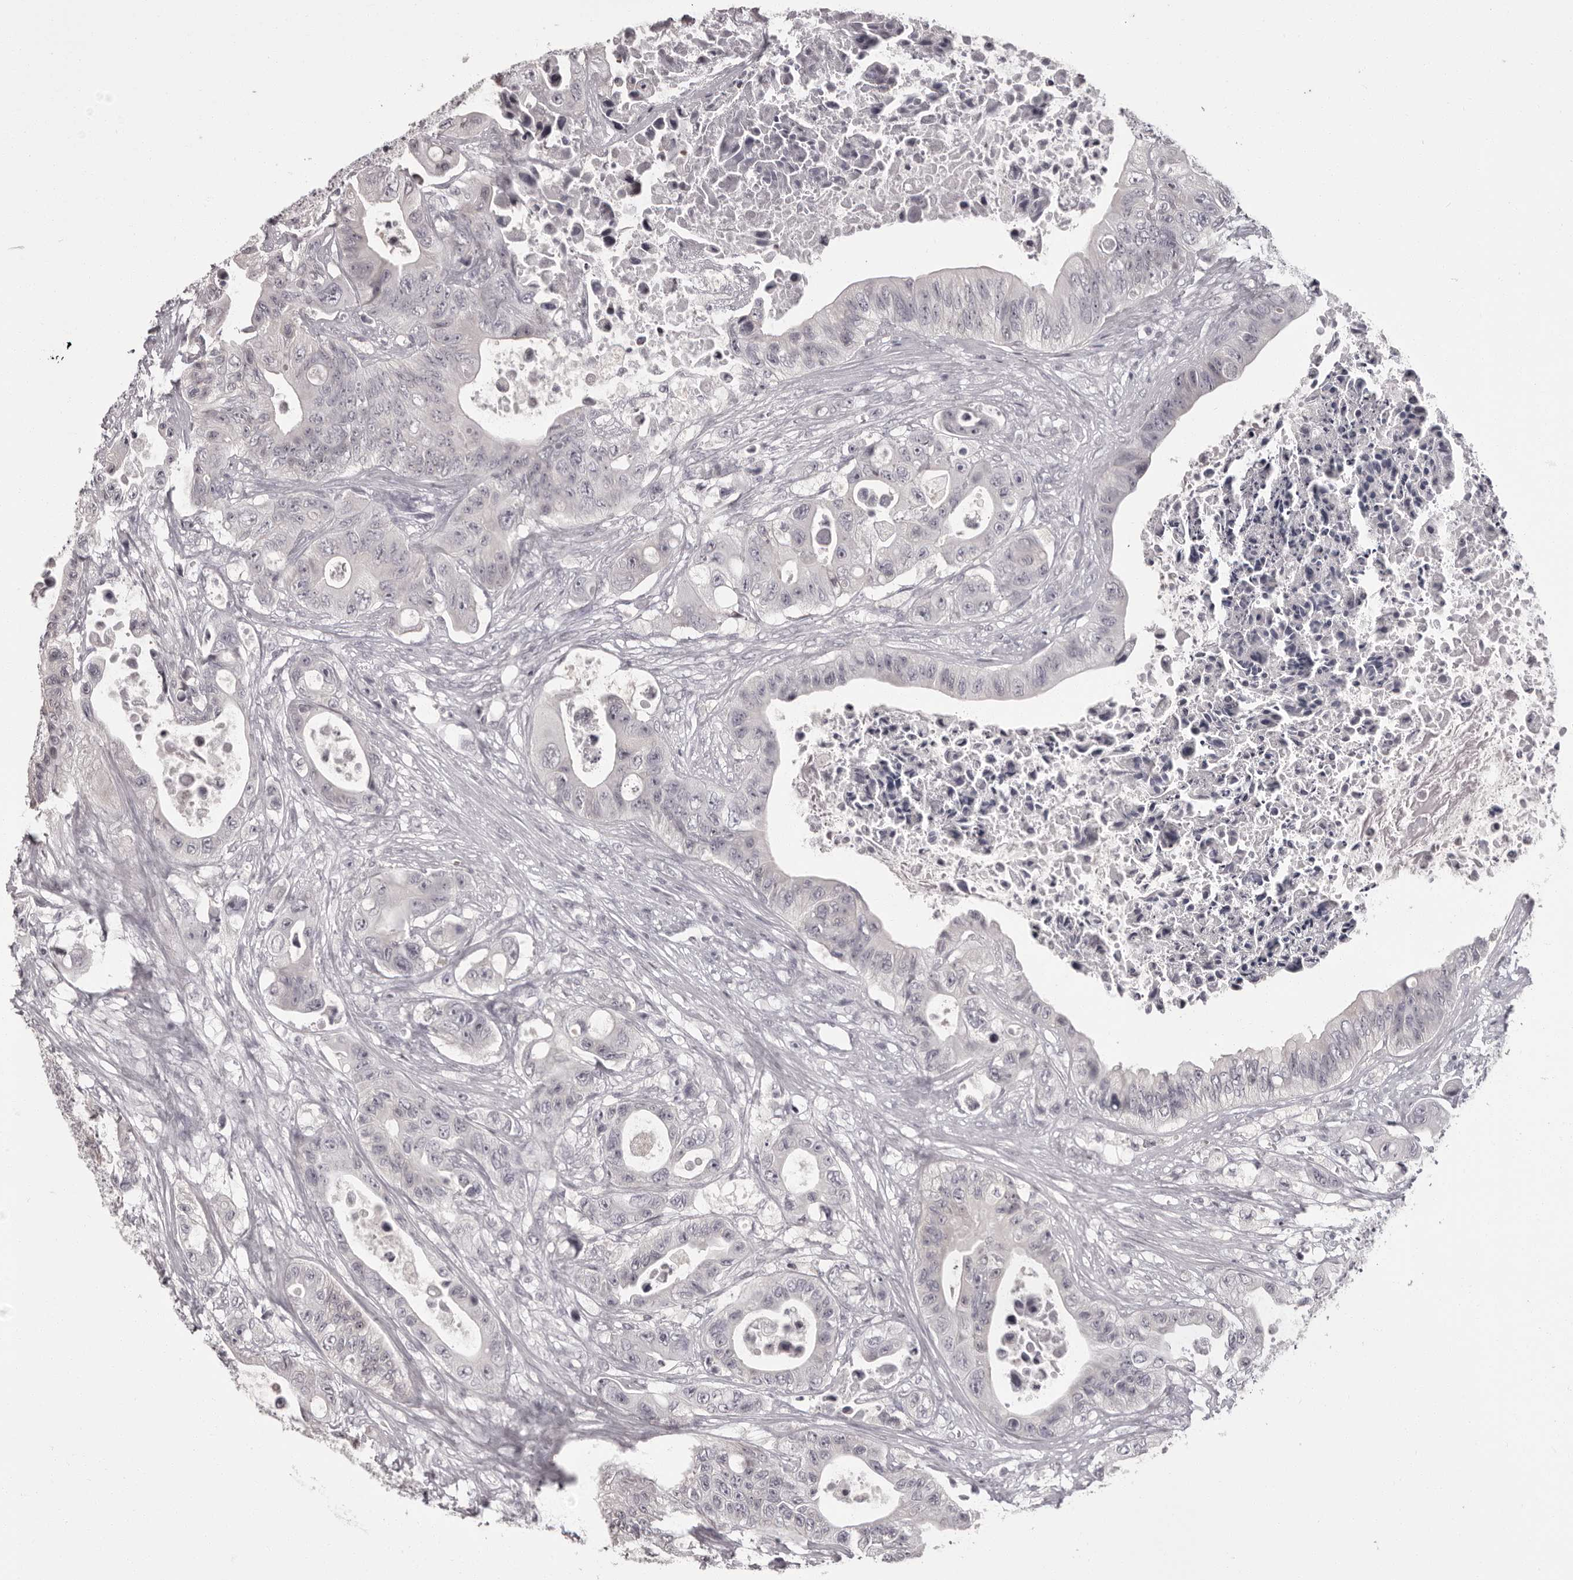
{"staining": {"intensity": "negative", "quantity": "none", "location": "none"}, "tissue": "colorectal cancer", "cell_type": "Tumor cells", "image_type": "cancer", "snomed": [{"axis": "morphology", "description": "Adenocarcinoma, NOS"}, {"axis": "topography", "description": "Colon"}], "caption": "Immunohistochemistry image of neoplastic tissue: colorectal cancer (adenocarcinoma) stained with DAB (3,3'-diaminobenzidine) shows no significant protein staining in tumor cells.", "gene": "C8orf74", "patient": {"sex": "female", "age": 46}}